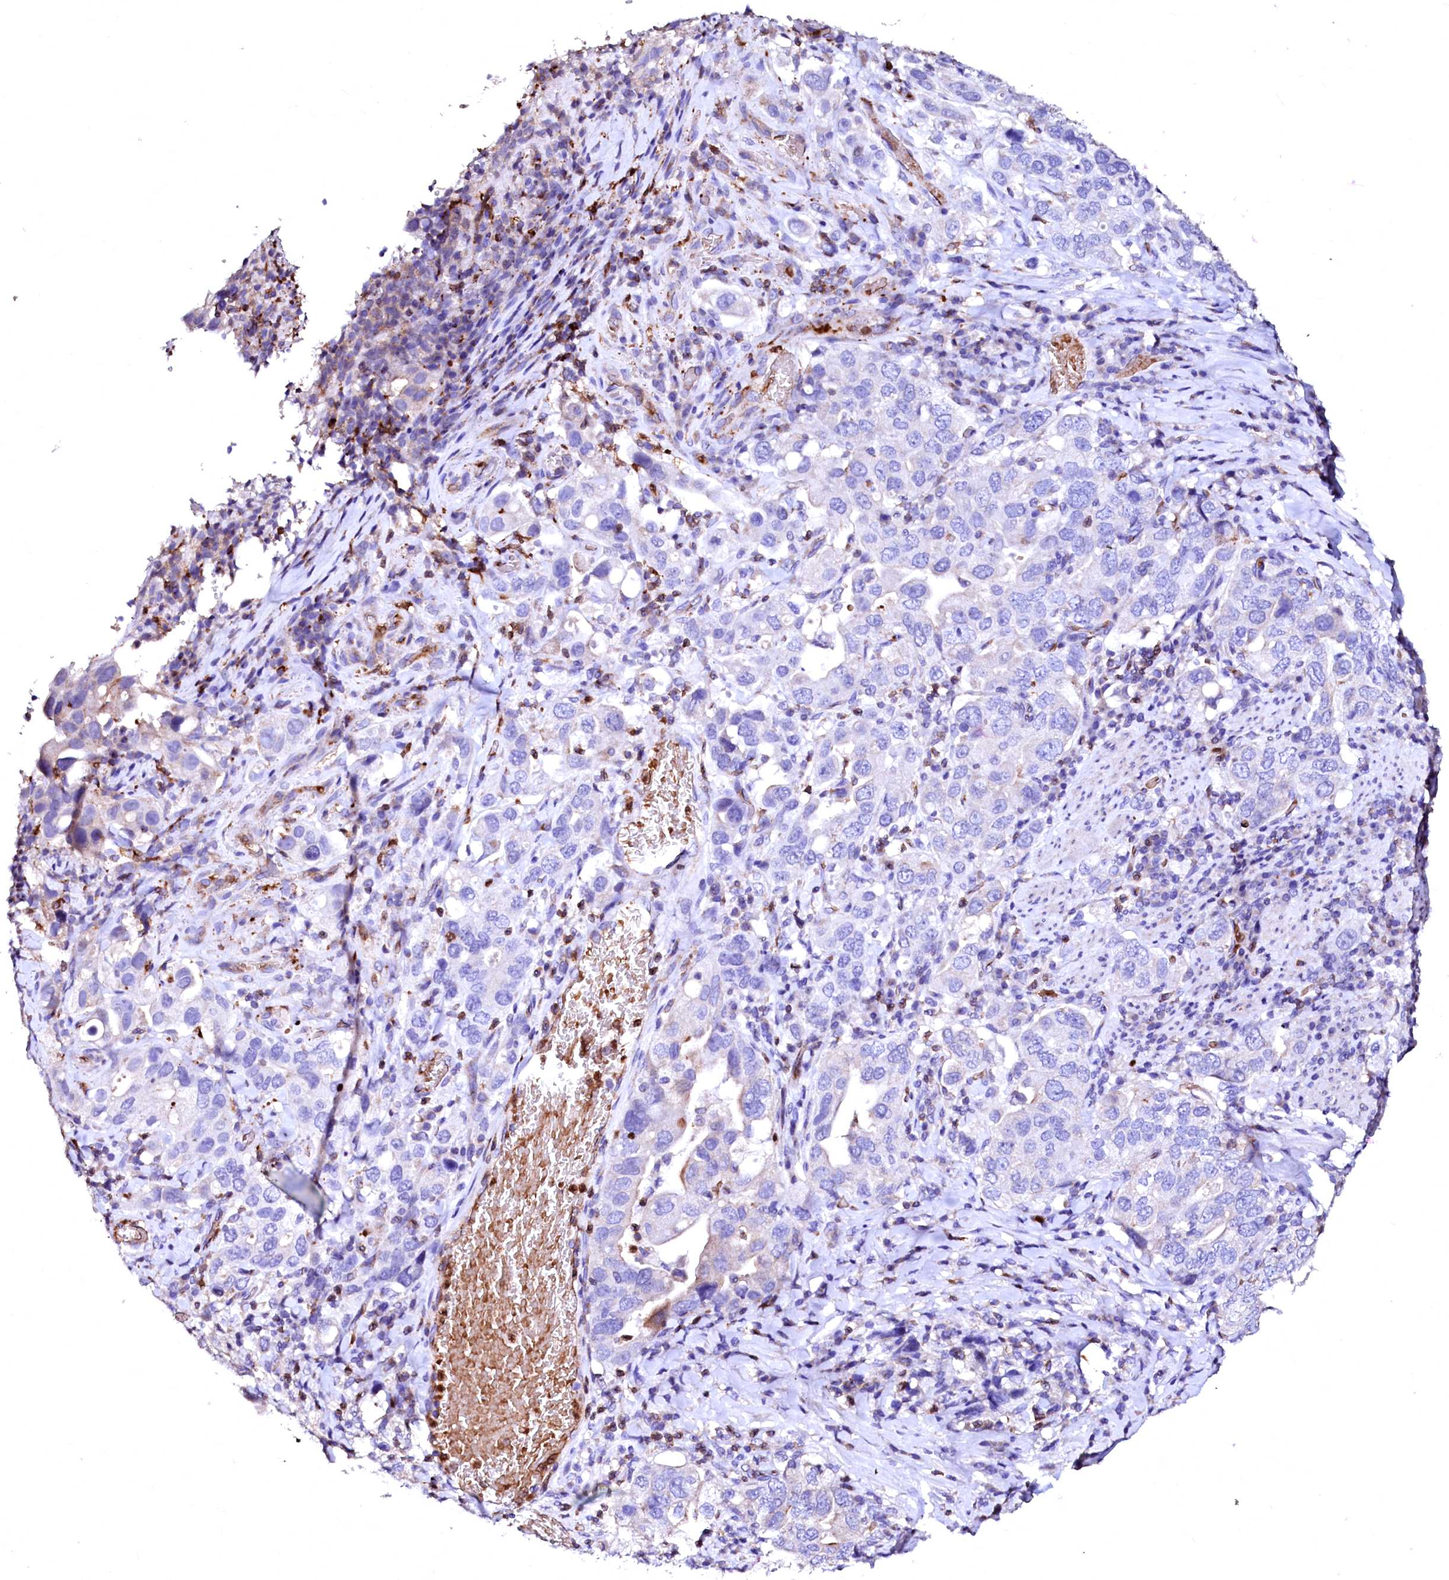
{"staining": {"intensity": "negative", "quantity": "none", "location": "none"}, "tissue": "stomach cancer", "cell_type": "Tumor cells", "image_type": "cancer", "snomed": [{"axis": "morphology", "description": "Adenocarcinoma, NOS"}, {"axis": "topography", "description": "Stomach, upper"}], "caption": "DAB immunohistochemical staining of stomach cancer exhibits no significant expression in tumor cells.", "gene": "RAB27A", "patient": {"sex": "male", "age": 62}}